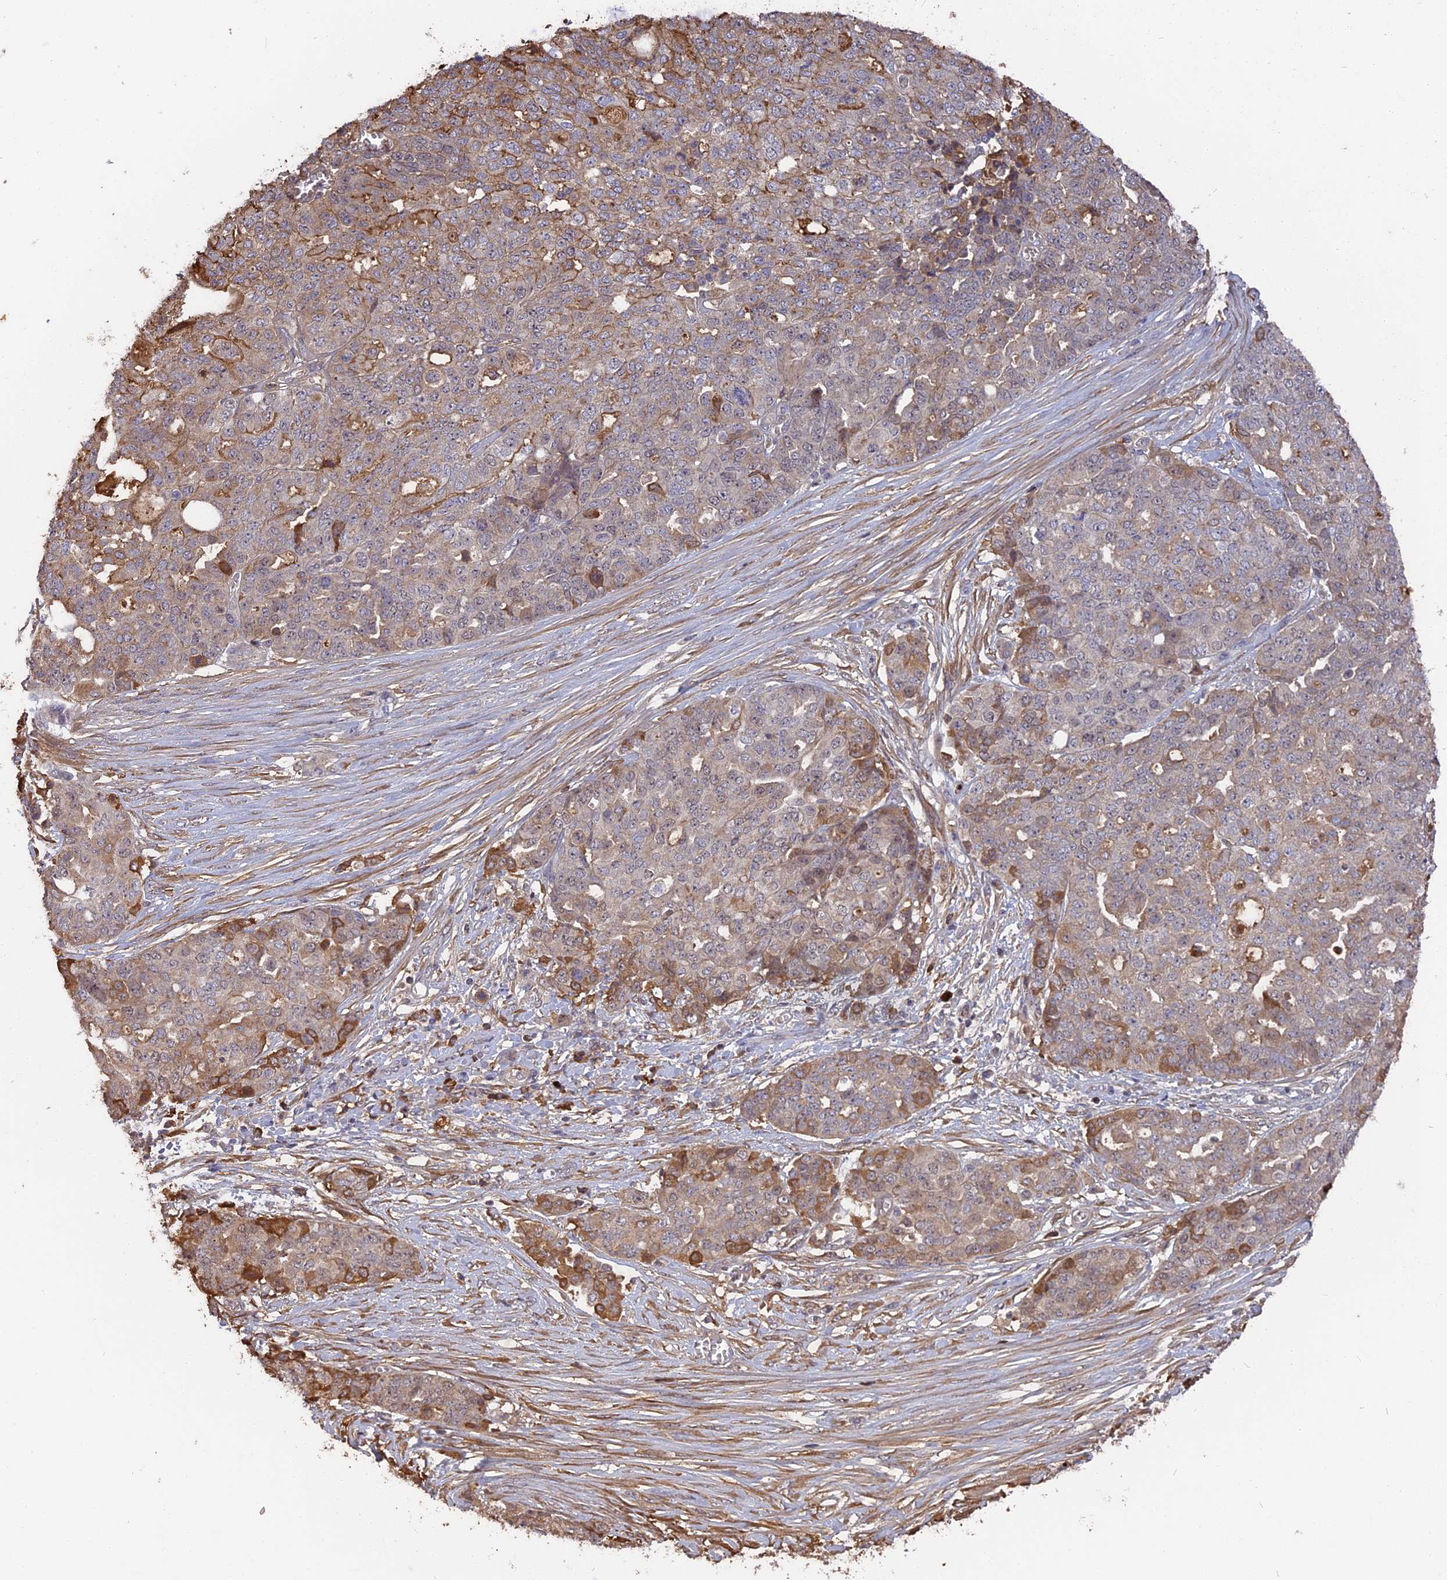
{"staining": {"intensity": "moderate", "quantity": "25%-75%", "location": "cytoplasmic/membranous"}, "tissue": "ovarian cancer", "cell_type": "Tumor cells", "image_type": "cancer", "snomed": [{"axis": "morphology", "description": "Cystadenocarcinoma, serous, NOS"}, {"axis": "topography", "description": "Soft tissue"}, {"axis": "topography", "description": "Ovary"}], "caption": "DAB (3,3'-diaminobenzidine) immunohistochemical staining of serous cystadenocarcinoma (ovarian) displays moderate cytoplasmic/membranous protein expression in about 25%-75% of tumor cells.", "gene": "ERMAP", "patient": {"sex": "female", "age": 57}}